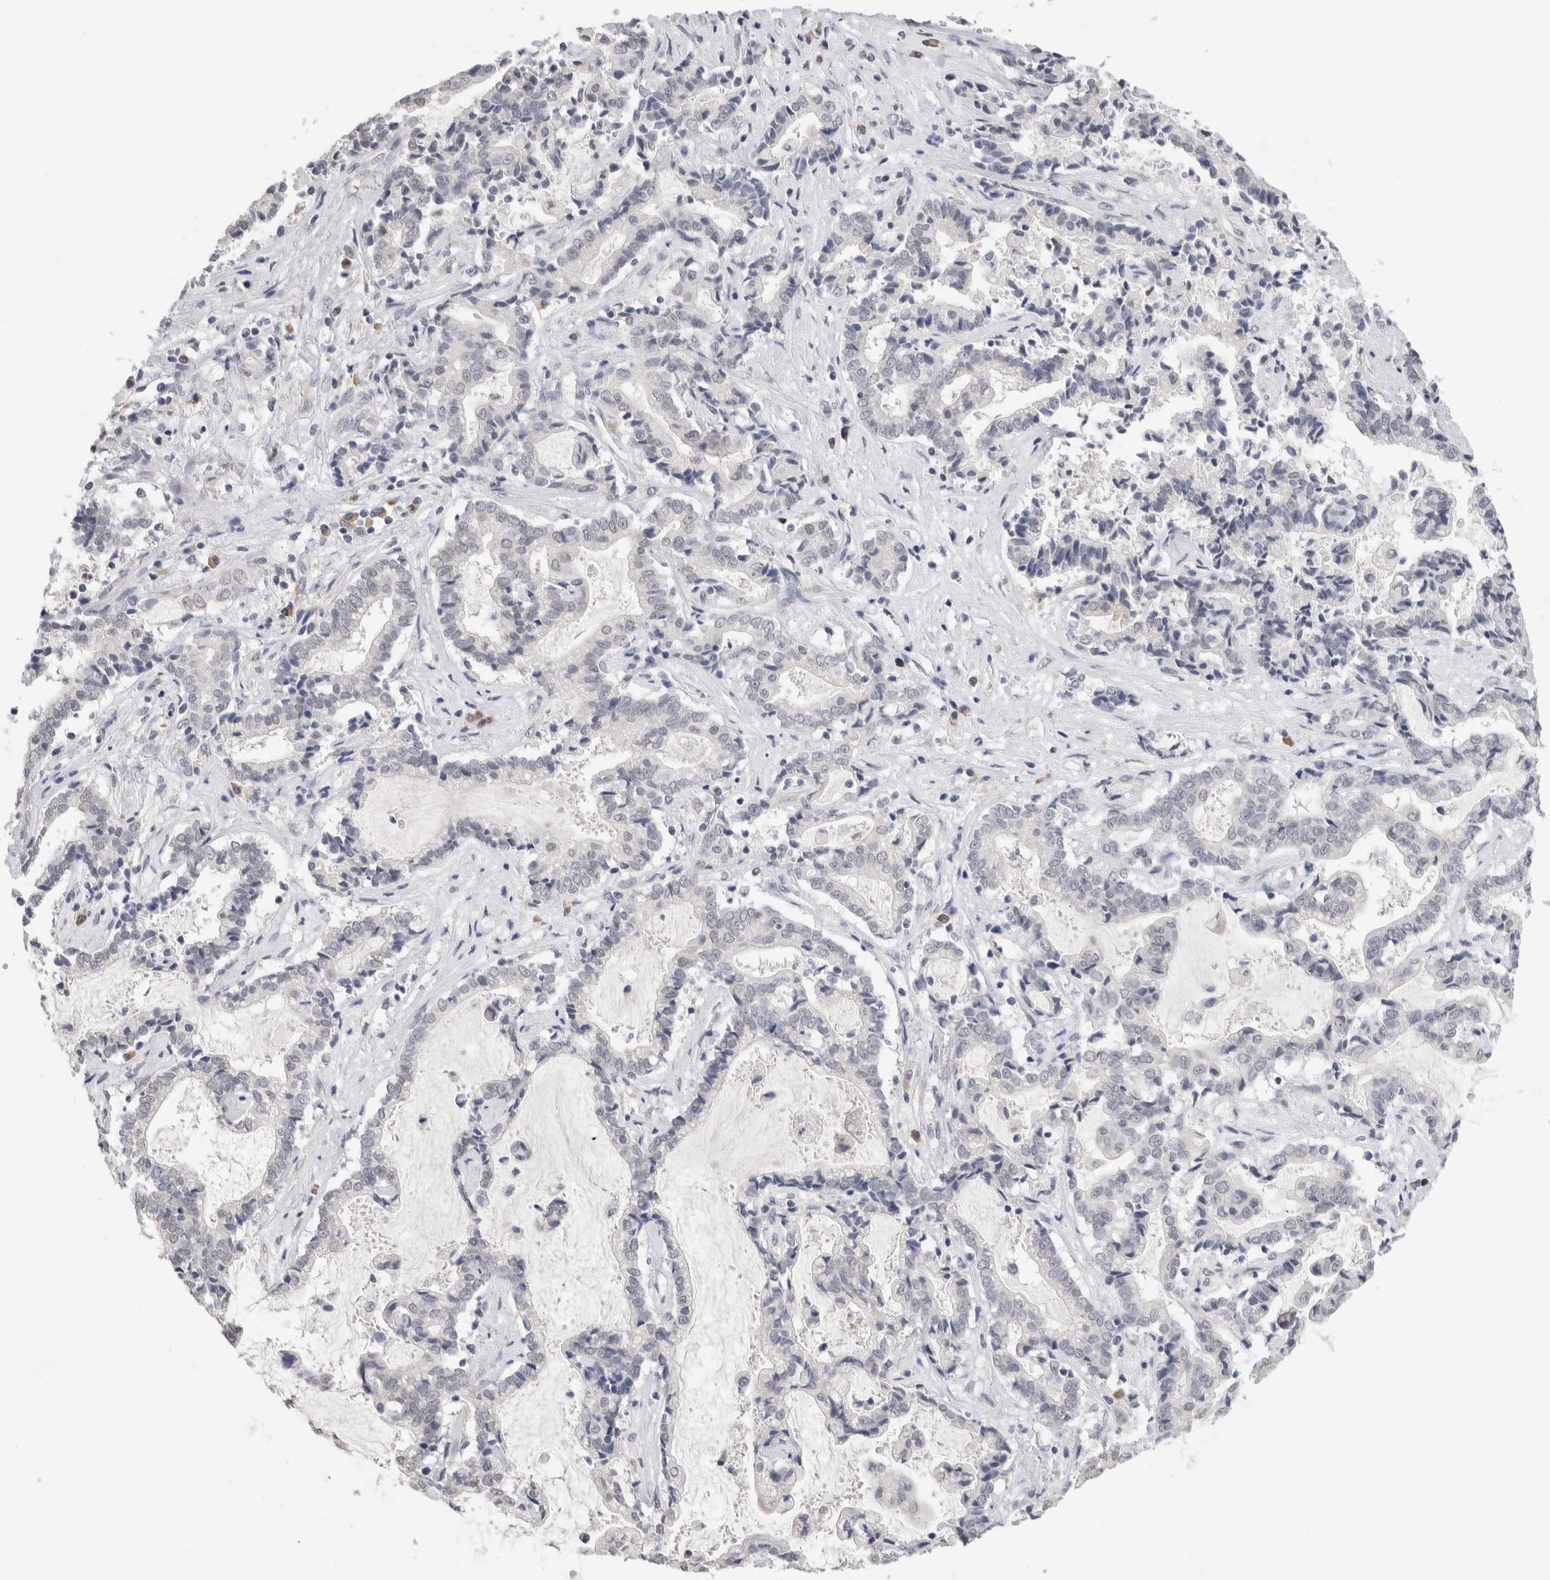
{"staining": {"intensity": "negative", "quantity": "none", "location": "none"}, "tissue": "liver cancer", "cell_type": "Tumor cells", "image_type": "cancer", "snomed": [{"axis": "morphology", "description": "Cholangiocarcinoma"}, {"axis": "topography", "description": "Liver"}], "caption": "Cholangiocarcinoma (liver) stained for a protein using immunohistochemistry (IHC) shows no expression tumor cells.", "gene": "HDLBP", "patient": {"sex": "male", "age": 57}}